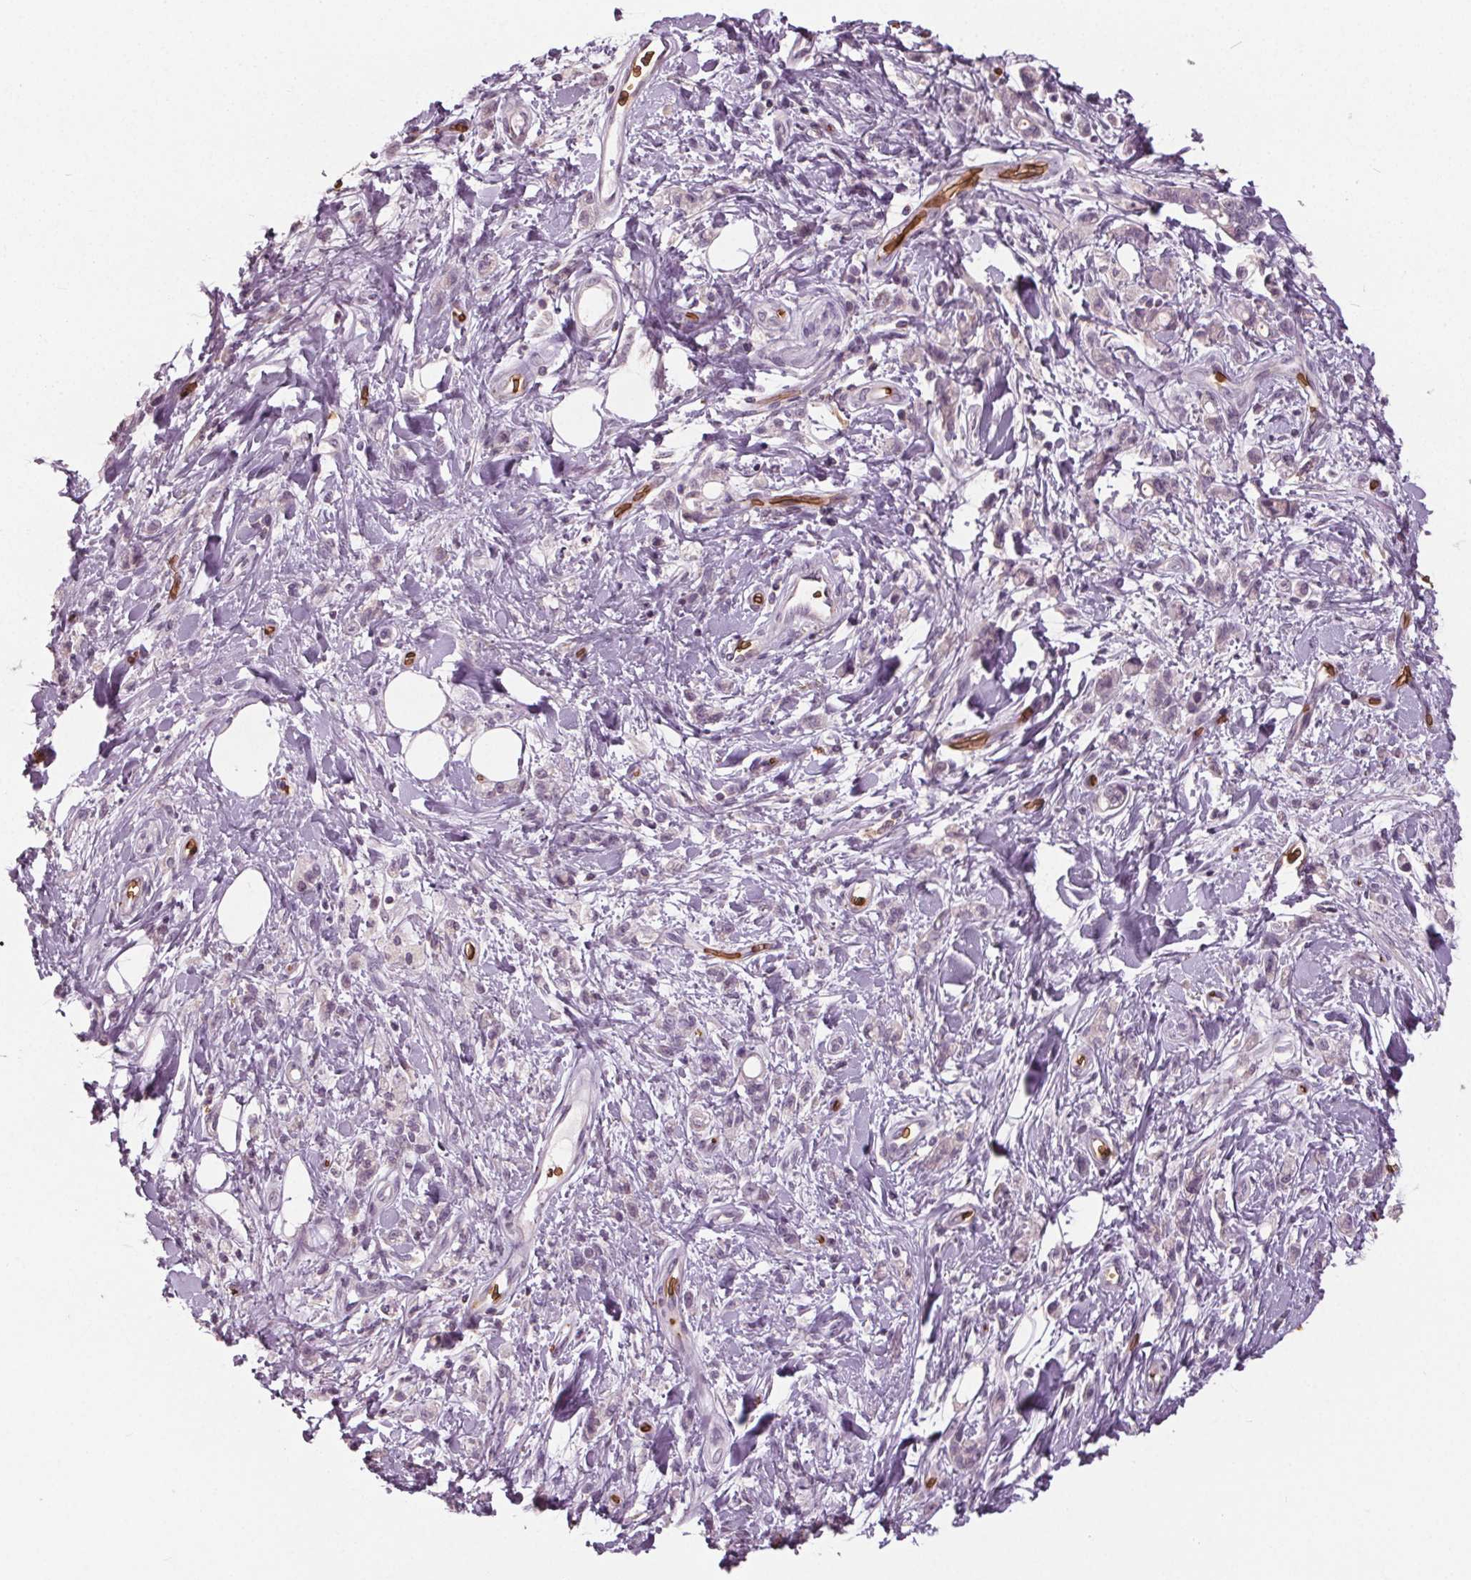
{"staining": {"intensity": "negative", "quantity": "none", "location": "none"}, "tissue": "stomach cancer", "cell_type": "Tumor cells", "image_type": "cancer", "snomed": [{"axis": "morphology", "description": "Adenocarcinoma, NOS"}, {"axis": "topography", "description": "Stomach"}], "caption": "This is an IHC micrograph of human adenocarcinoma (stomach). There is no staining in tumor cells.", "gene": "SLC4A1", "patient": {"sex": "male", "age": 77}}